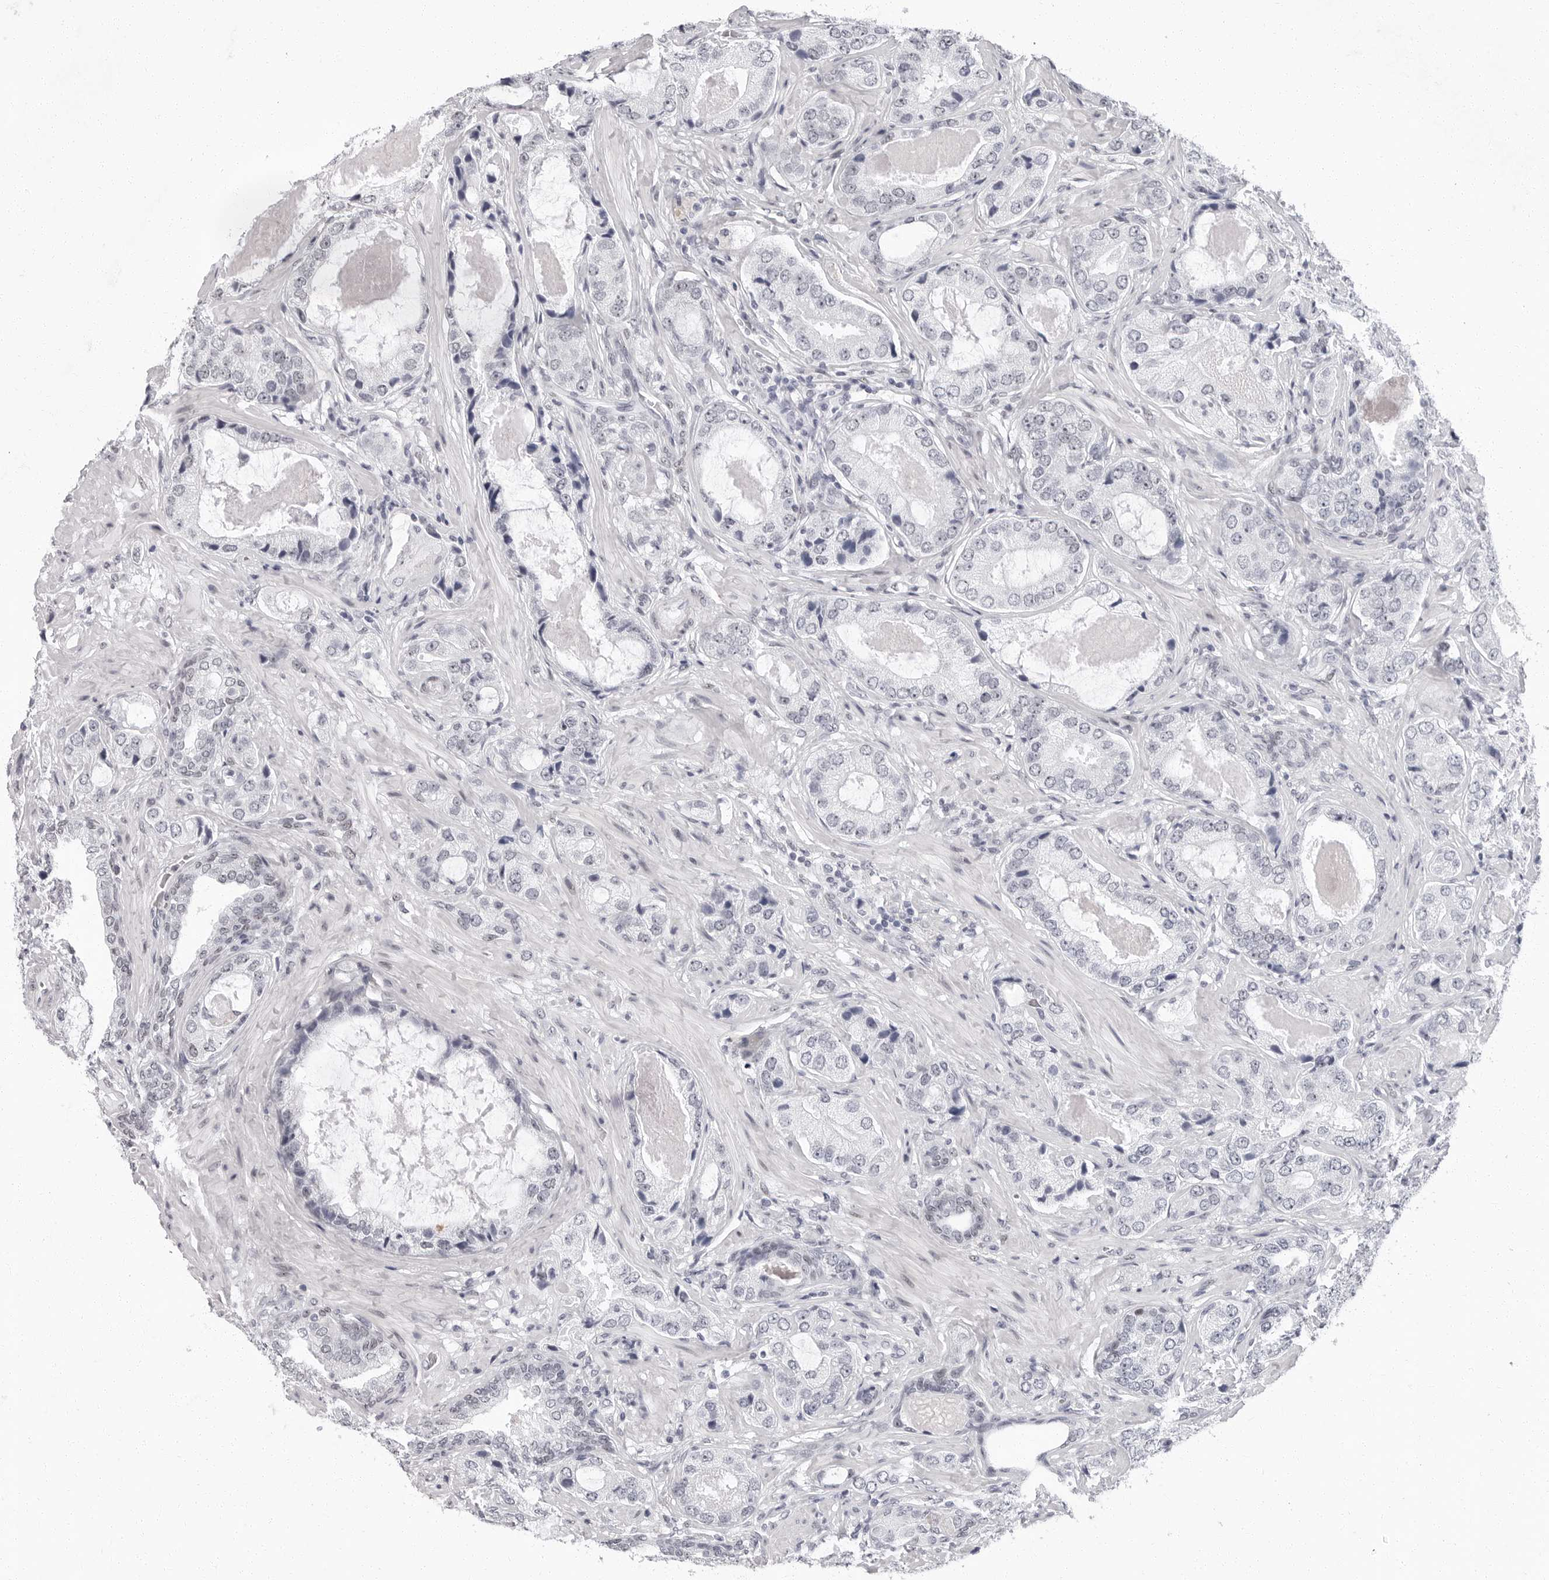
{"staining": {"intensity": "negative", "quantity": "none", "location": "none"}, "tissue": "prostate cancer", "cell_type": "Tumor cells", "image_type": "cancer", "snomed": [{"axis": "morphology", "description": "Normal tissue, NOS"}, {"axis": "morphology", "description": "Adenocarcinoma, High grade"}, {"axis": "topography", "description": "Prostate"}, {"axis": "topography", "description": "Peripheral nerve tissue"}], "caption": "A high-resolution image shows IHC staining of prostate adenocarcinoma (high-grade), which demonstrates no significant staining in tumor cells.", "gene": "VEZF1", "patient": {"sex": "male", "age": 59}}